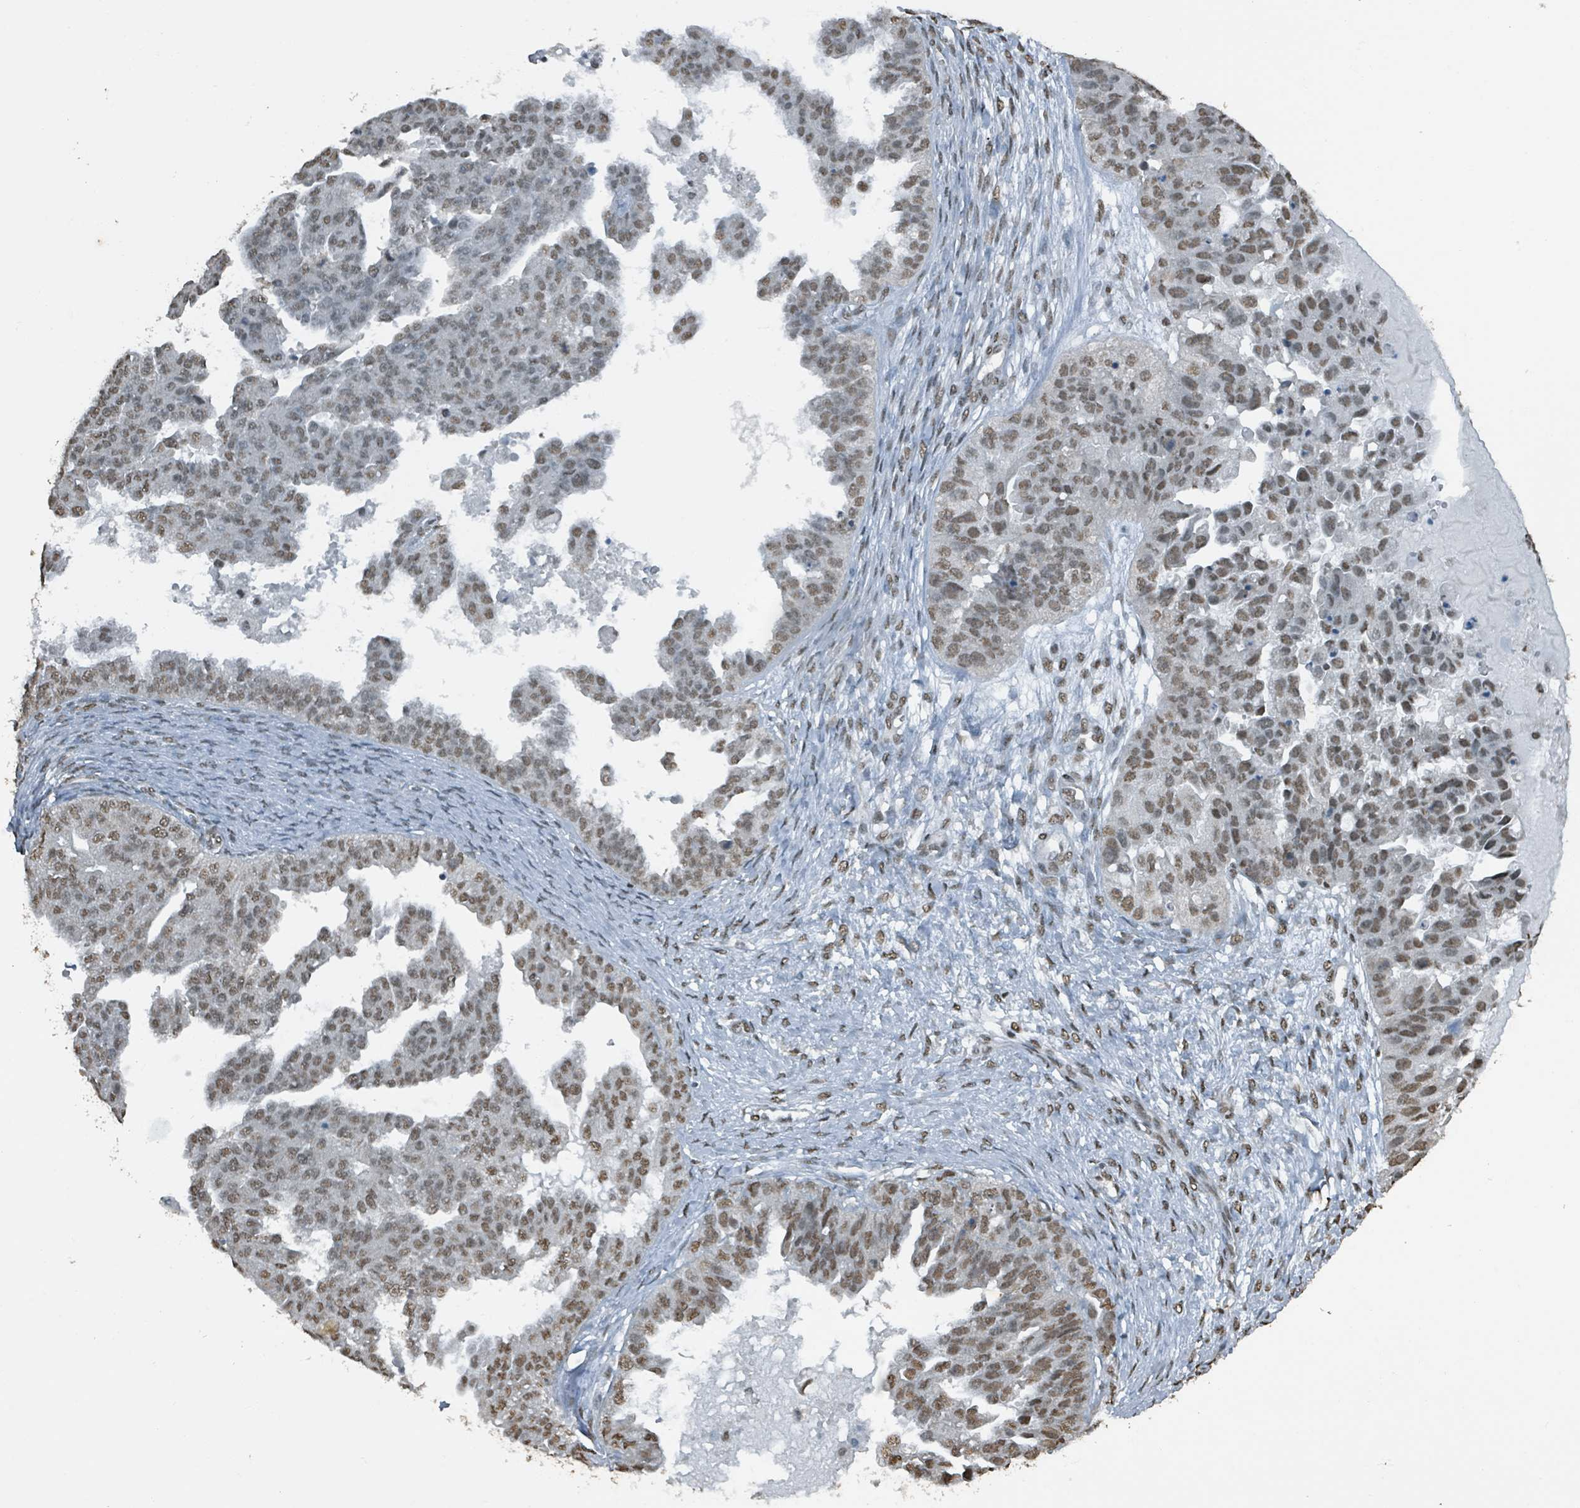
{"staining": {"intensity": "moderate", "quantity": ">75%", "location": "nuclear"}, "tissue": "ovarian cancer", "cell_type": "Tumor cells", "image_type": "cancer", "snomed": [{"axis": "morphology", "description": "Cystadenocarcinoma, serous, NOS"}, {"axis": "topography", "description": "Ovary"}], "caption": "Ovarian serous cystadenocarcinoma stained for a protein displays moderate nuclear positivity in tumor cells.", "gene": "PHIP", "patient": {"sex": "female", "age": 58}}